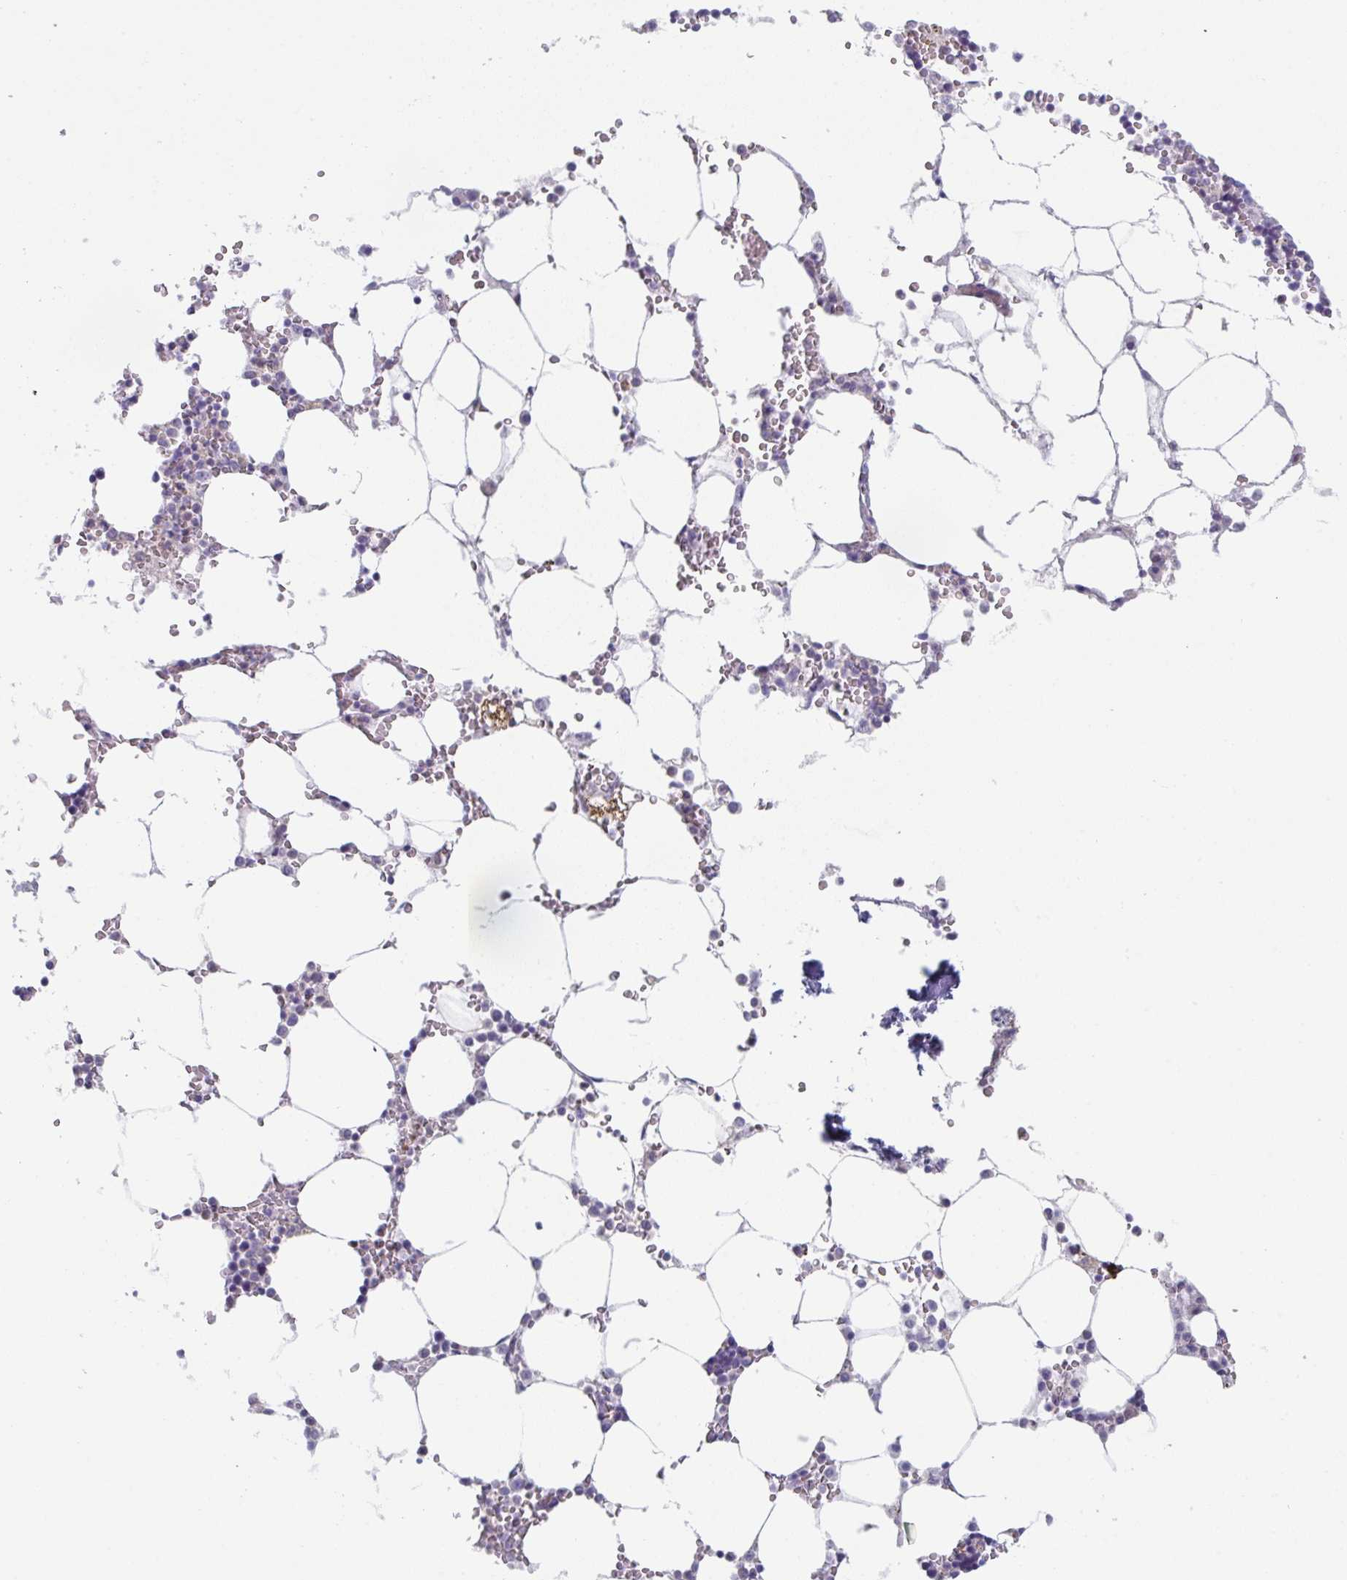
{"staining": {"intensity": "negative", "quantity": "none", "location": "none"}, "tissue": "bone marrow", "cell_type": "Hematopoietic cells", "image_type": "normal", "snomed": [{"axis": "morphology", "description": "Normal tissue, NOS"}, {"axis": "topography", "description": "Bone marrow"}], "caption": "This is an IHC micrograph of normal human bone marrow. There is no positivity in hematopoietic cells.", "gene": "PTPRD", "patient": {"sex": "male", "age": 64}}